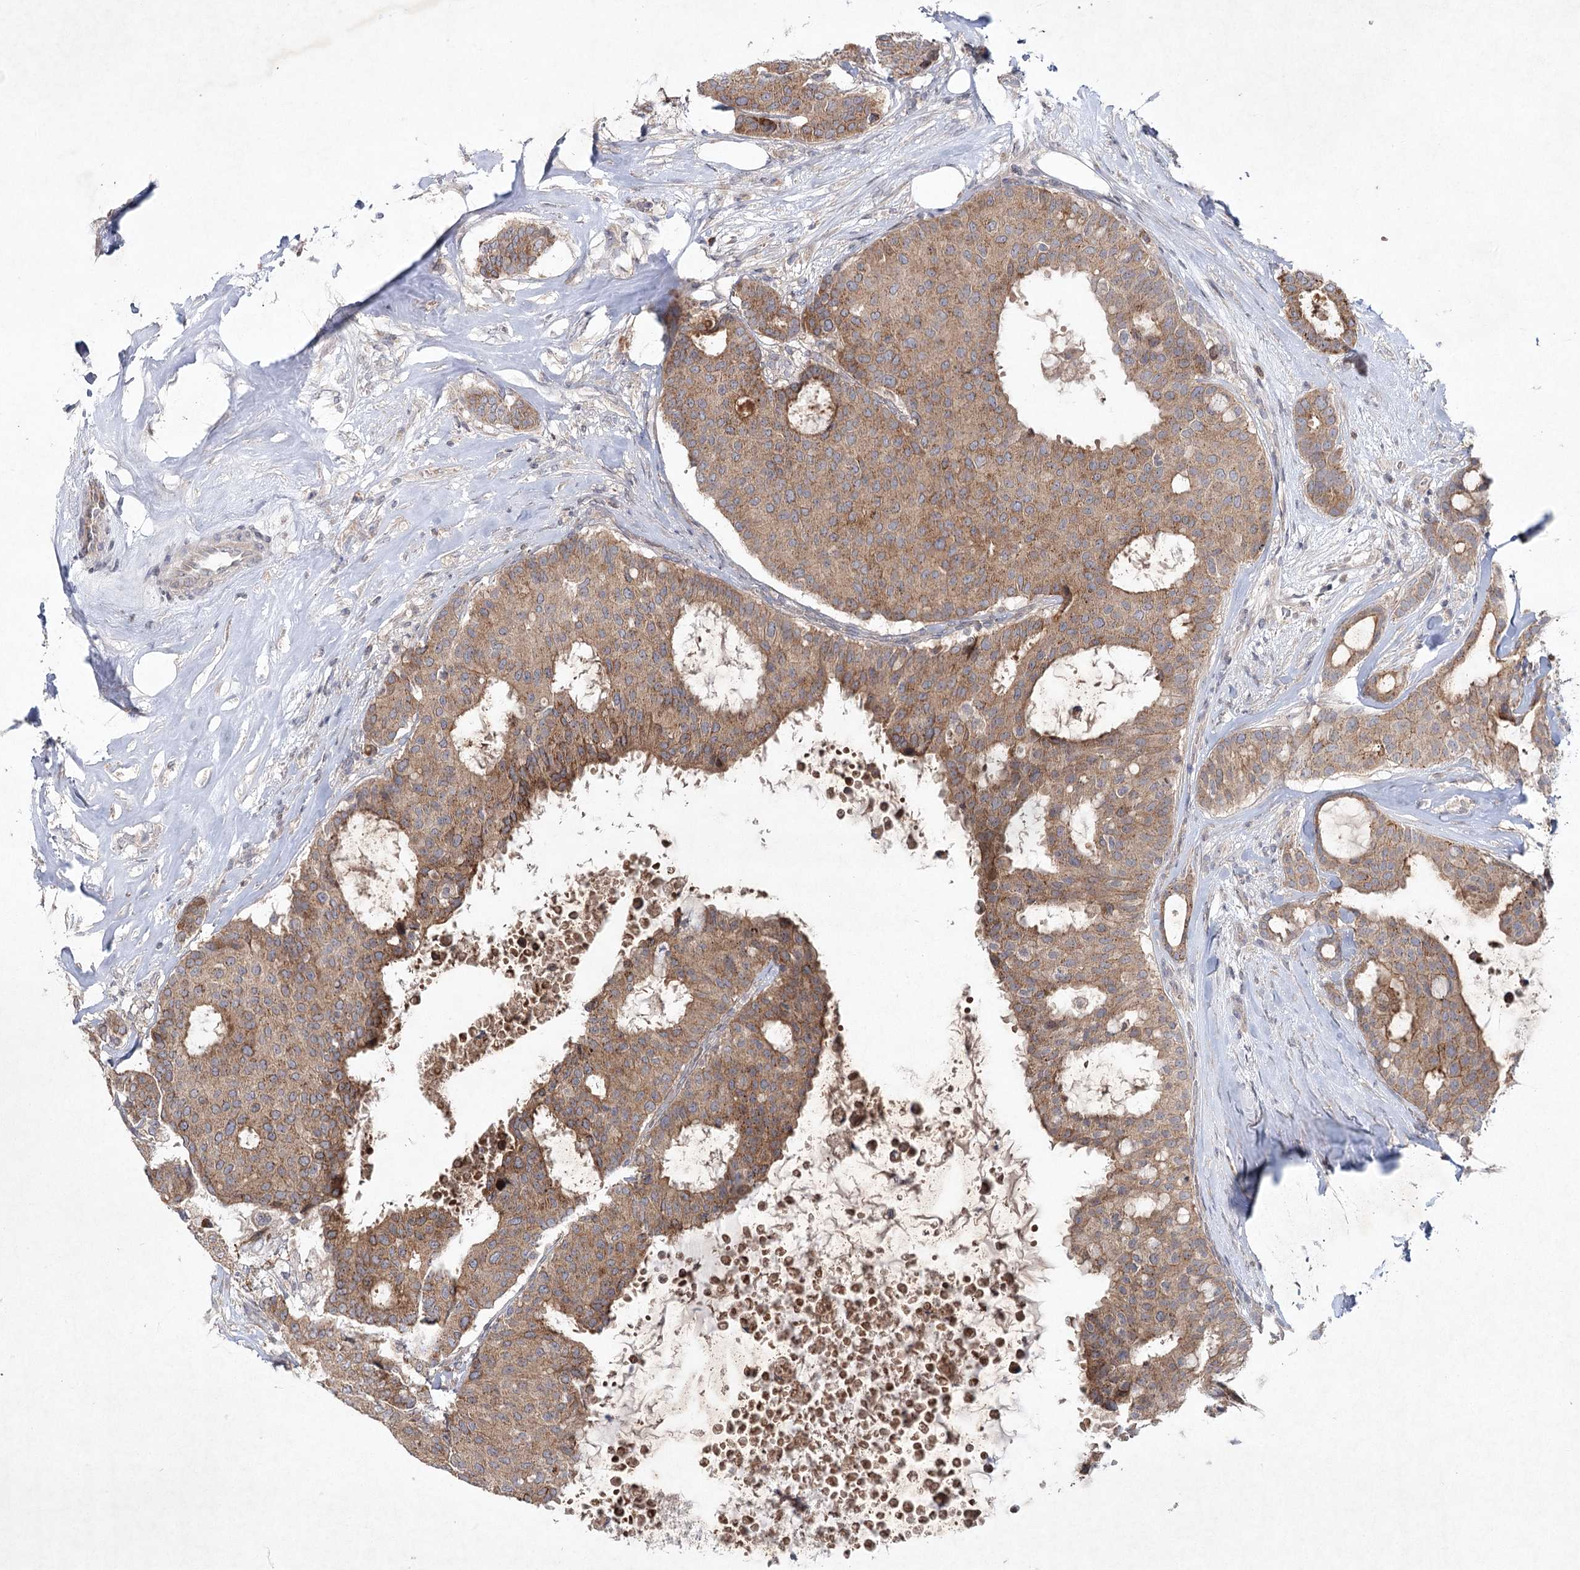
{"staining": {"intensity": "moderate", "quantity": ">75%", "location": "cytoplasmic/membranous"}, "tissue": "breast cancer", "cell_type": "Tumor cells", "image_type": "cancer", "snomed": [{"axis": "morphology", "description": "Duct carcinoma"}, {"axis": "topography", "description": "Breast"}], "caption": "About >75% of tumor cells in human breast cancer display moderate cytoplasmic/membranous protein expression as visualized by brown immunohistochemical staining.", "gene": "MAP3K13", "patient": {"sex": "female", "age": 75}}